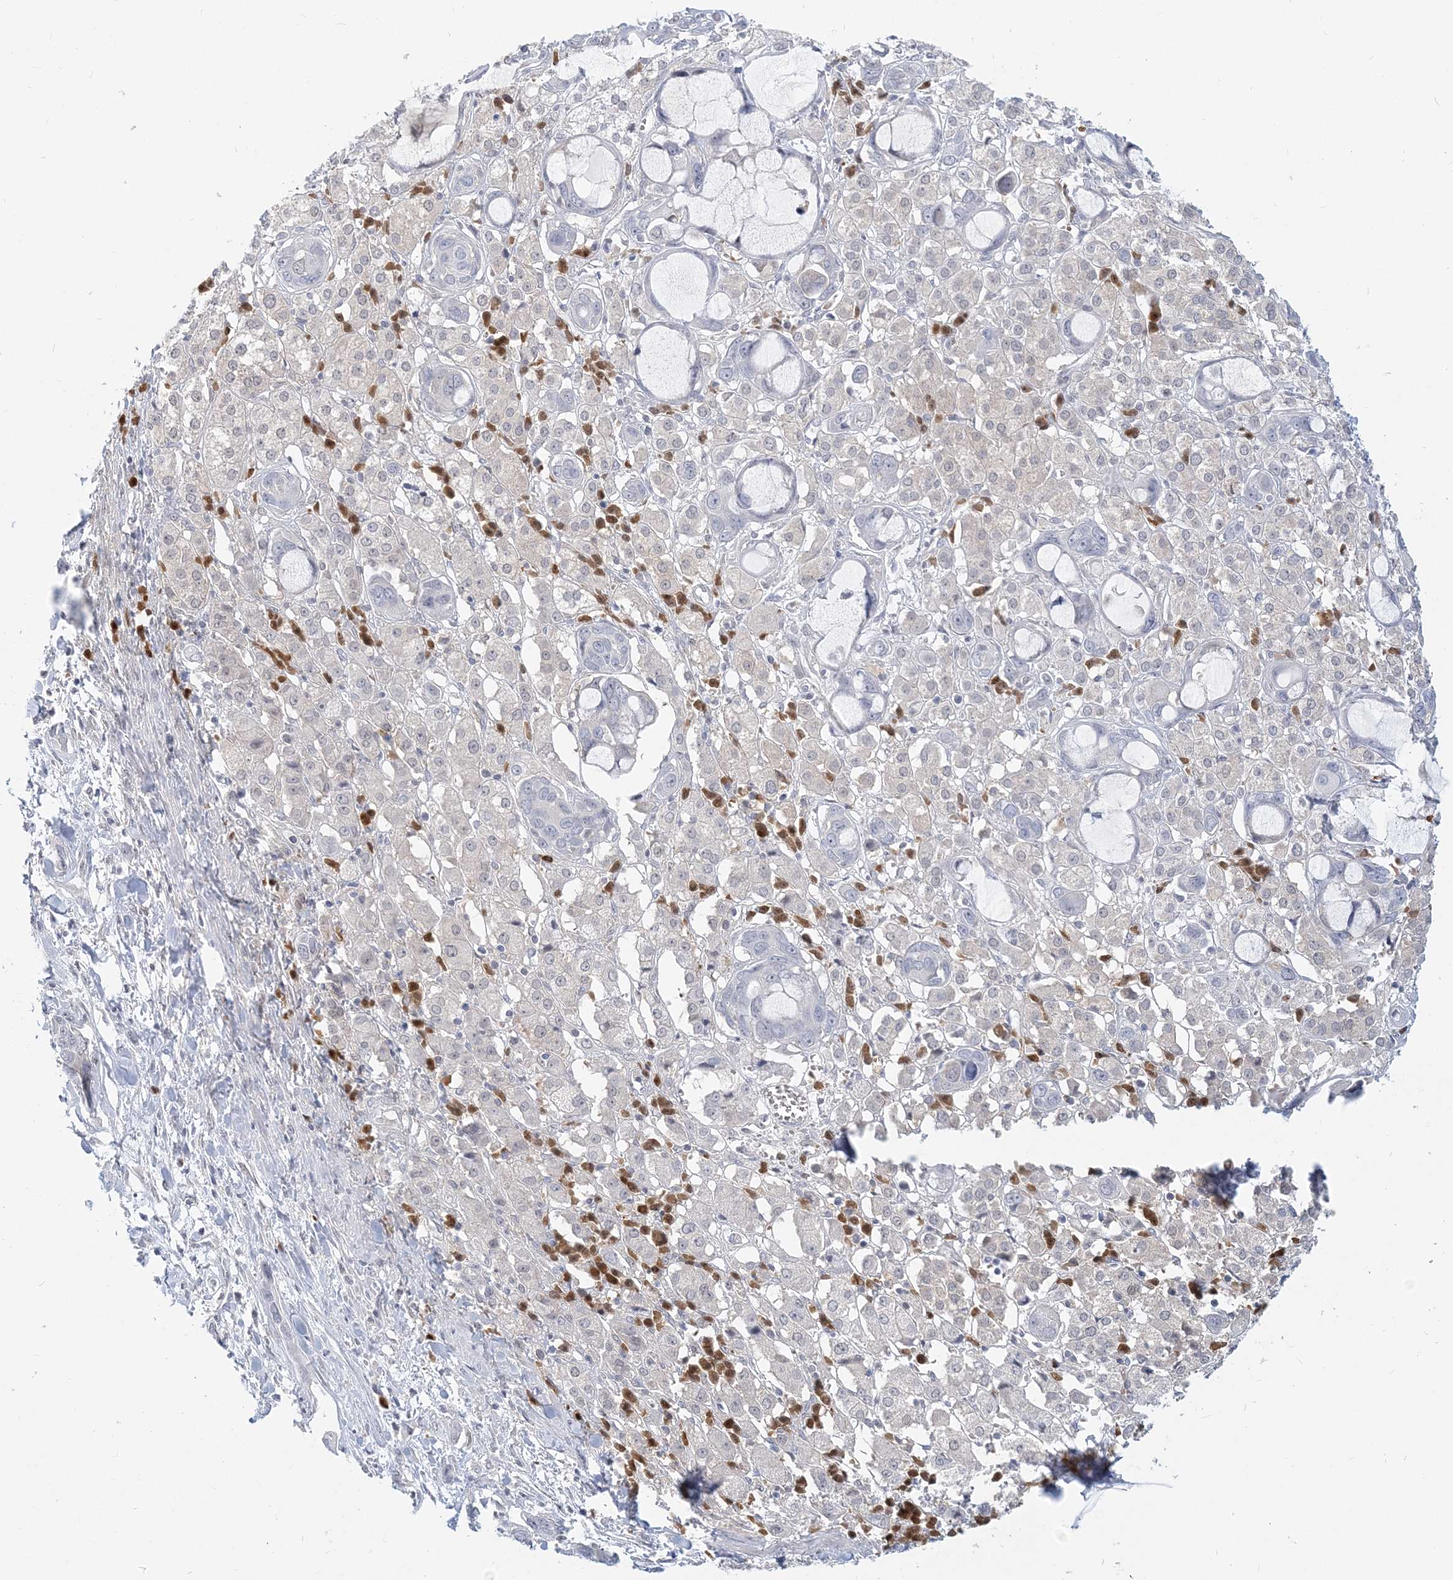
{"staining": {"intensity": "negative", "quantity": "none", "location": "none"}, "tissue": "pancreatic cancer", "cell_type": "Tumor cells", "image_type": "cancer", "snomed": [{"axis": "morphology", "description": "Adenocarcinoma, NOS"}, {"axis": "topography", "description": "Pancreas"}], "caption": "This image is of pancreatic adenocarcinoma stained with immunohistochemistry to label a protein in brown with the nuclei are counter-stained blue. There is no staining in tumor cells. The staining is performed using DAB (3,3'-diaminobenzidine) brown chromogen with nuclei counter-stained in using hematoxylin.", "gene": "GMPPA", "patient": {"sex": "female", "age": 60}}